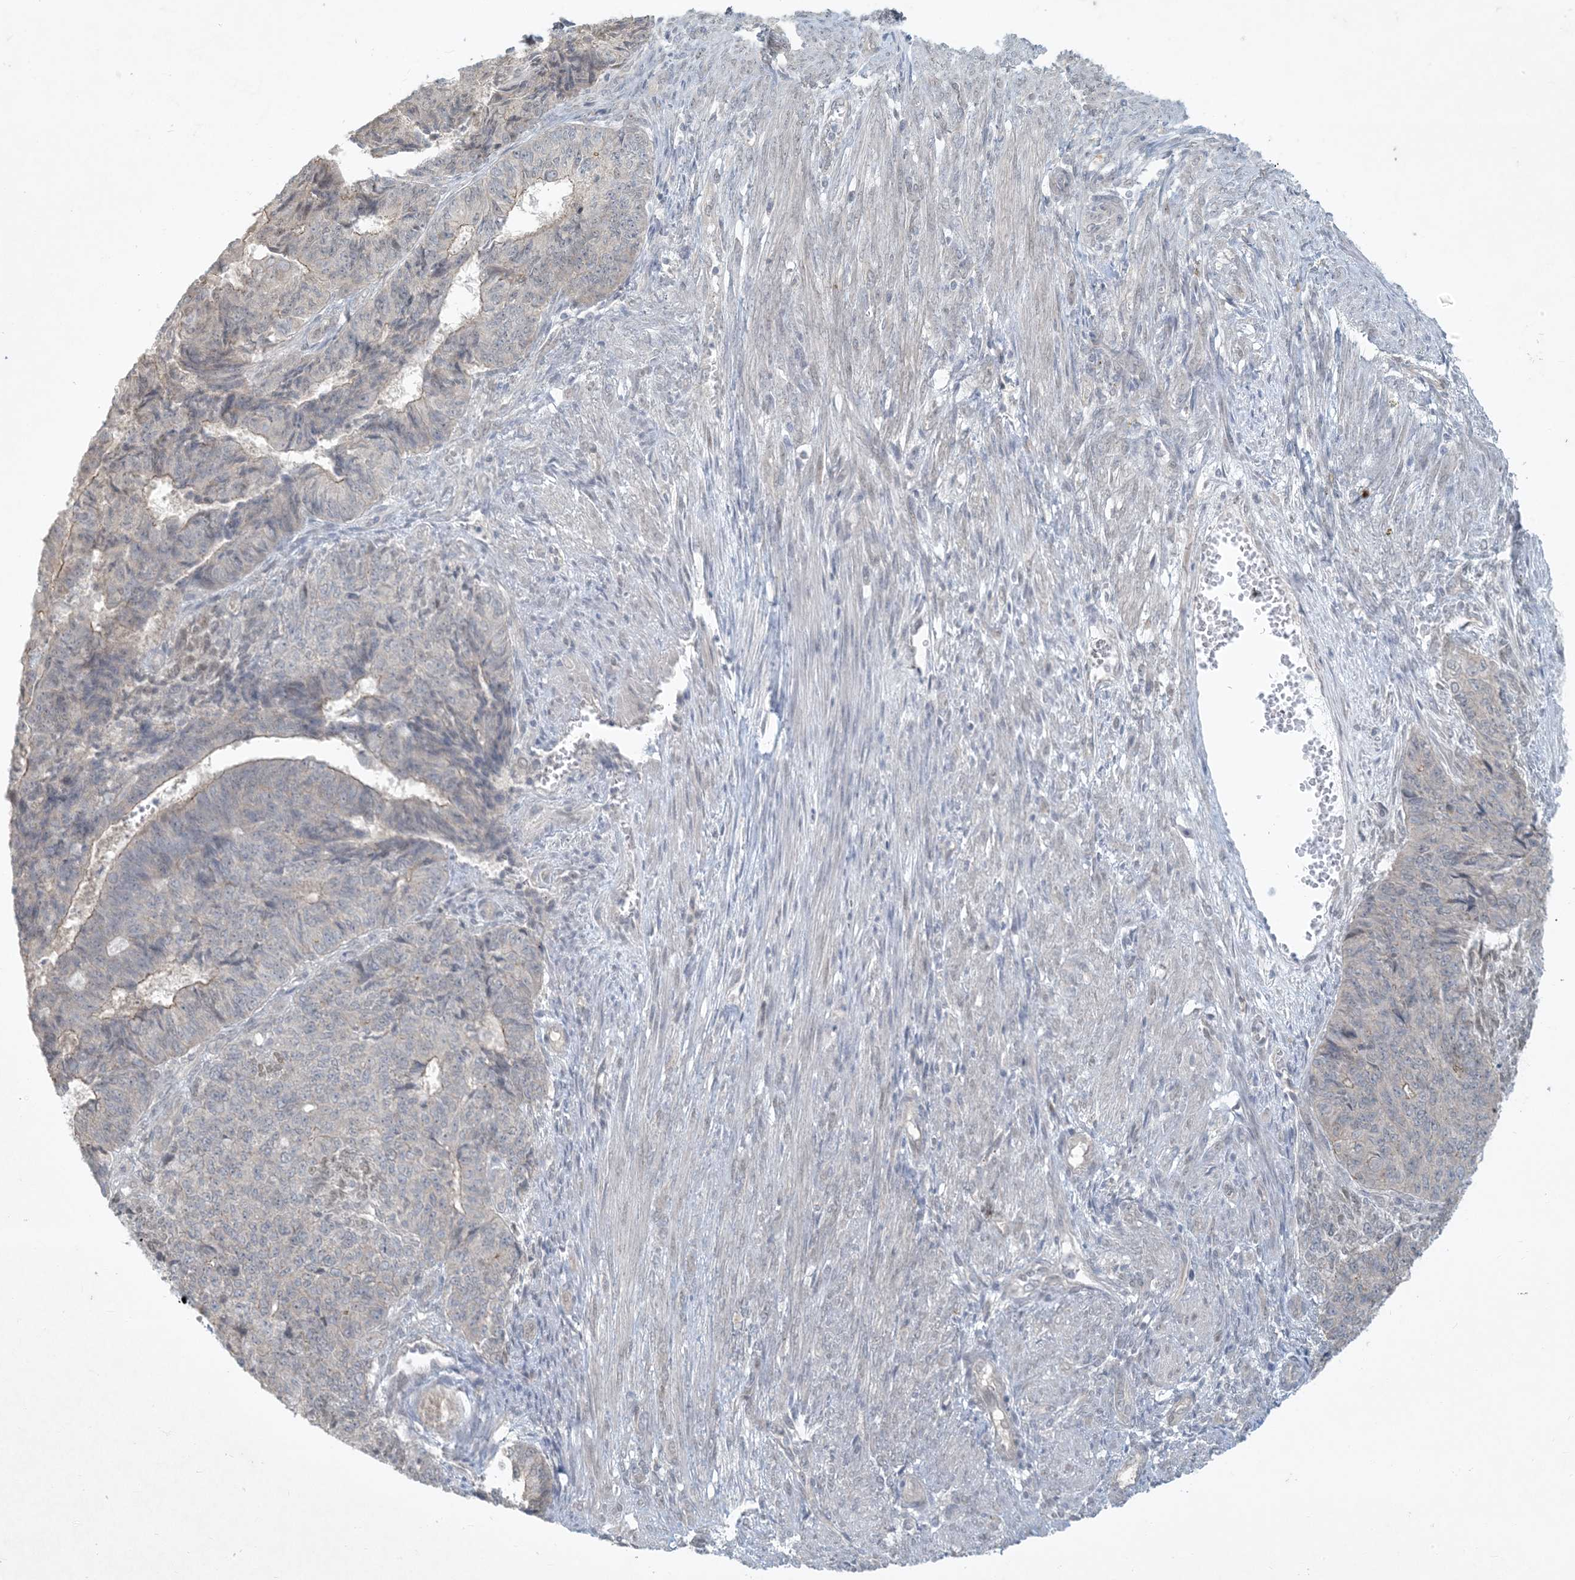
{"staining": {"intensity": "weak", "quantity": "<25%", "location": "cytoplasmic/membranous"}, "tissue": "endometrial cancer", "cell_type": "Tumor cells", "image_type": "cancer", "snomed": [{"axis": "morphology", "description": "Adenocarcinoma, NOS"}, {"axis": "topography", "description": "Endometrium"}], "caption": "IHC image of endometrial cancer stained for a protein (brown), which shows no staining in tumor cells. Nuclei are stained in blue.", "gene": "BCORL1", "patient": {"sex": "female", "age": 32}}